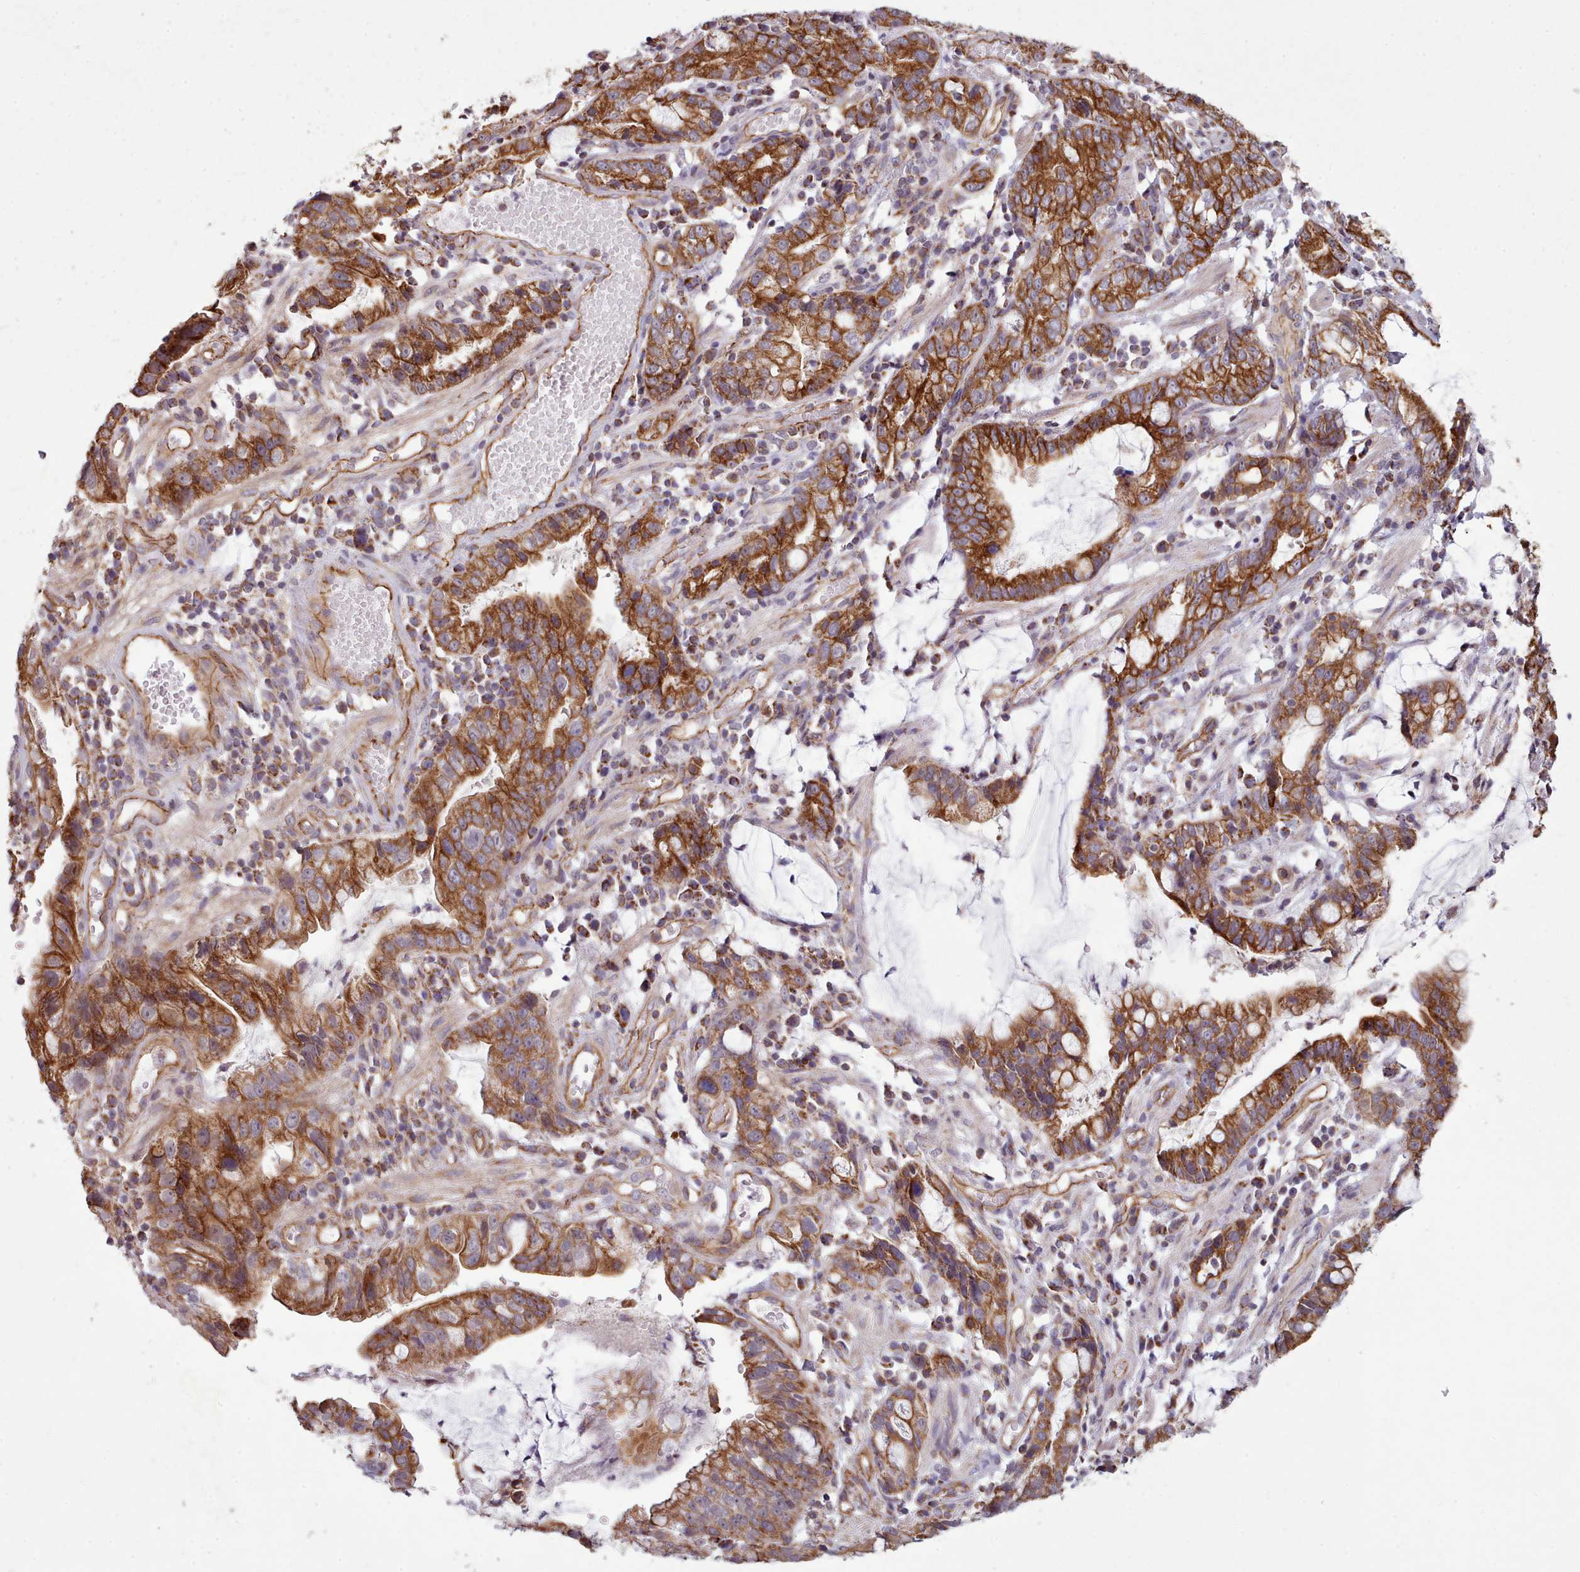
{"staining": {"intensity": "strong", "quantity": ">75%", "location": "cytoplasmic/membranous"}, "tissue": "stomach cancer", "cell_type": "Tumor cells", "image_type": "cancer", "snomed": [{"axis": "morphology", "description": "Adenocarcinoma, NOS"}, {"axis": "topography", "description": "Stomach"}], "caption": "A brown stain highlights strong cytoplasmic/membranous staining of a protein in stomach adenocarcinoma tumor cells. Using DAB (brown) and hematoxylin (blue) stains, captured at high magnification using brightfield microscopy.", "gene": "MRPL46", "patient": {"sex": "male", "age": 55}}